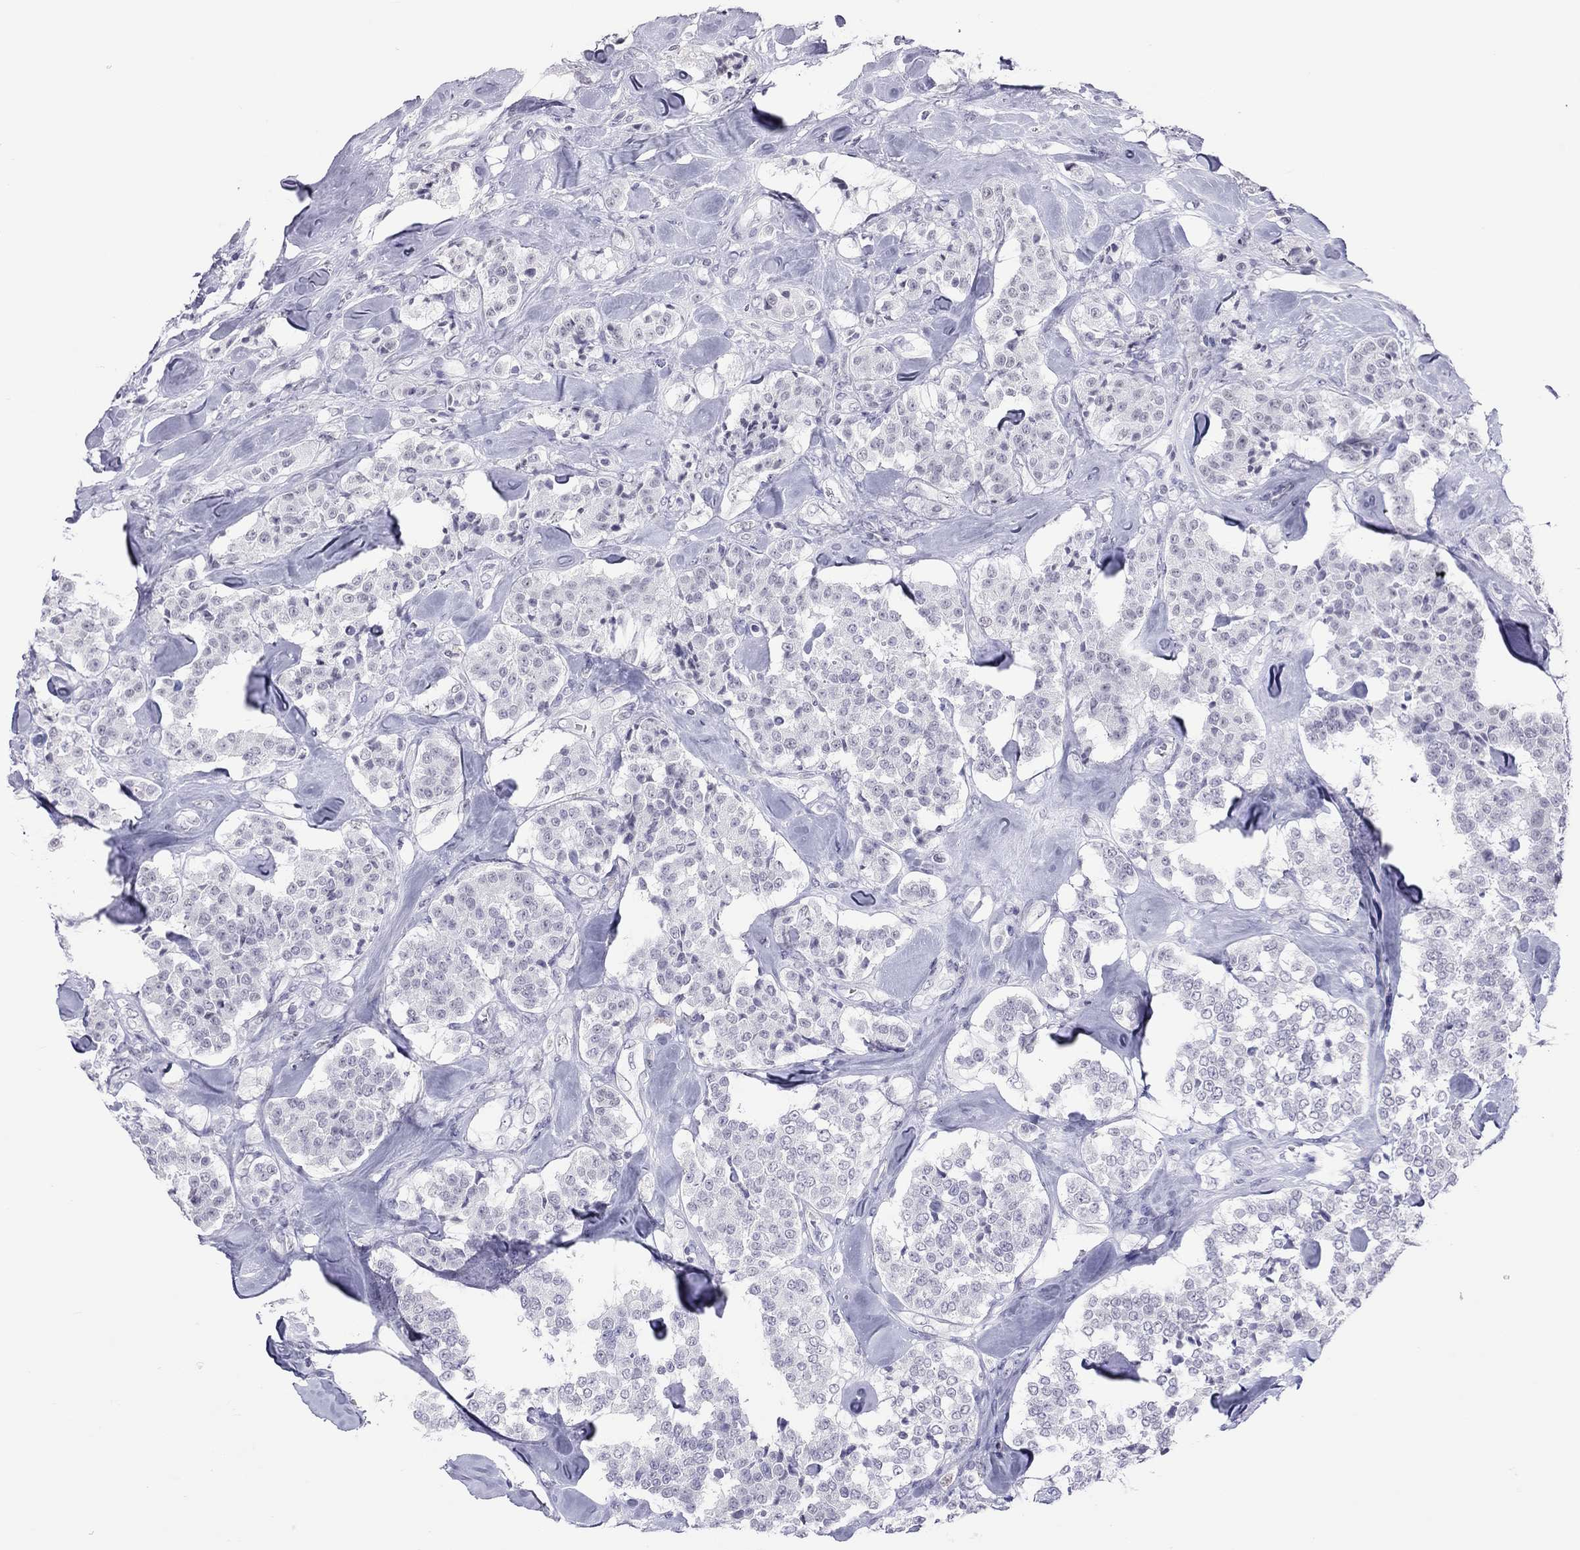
{"staining": {"intensity": "negative", "quantity": "none", "location": "none"}, "tissue": "carcinoid", "cell_type": "Tumor cells", "image_type": "cancer", "snomed": [{"axis": "morphology", "description": "Carcinoid, malignant, NOS"}, {"axis": "topography", "description": "Pancreas"}], "caption": "Tumor cells show no significant protein staining in carcinoid. Brightfield microscopy of IHC stained with DAB (brown) and hematoxylin (blue), captured at high magnification.", "gene": "JHY", "patient": {"sex": "male", "age": 41}}